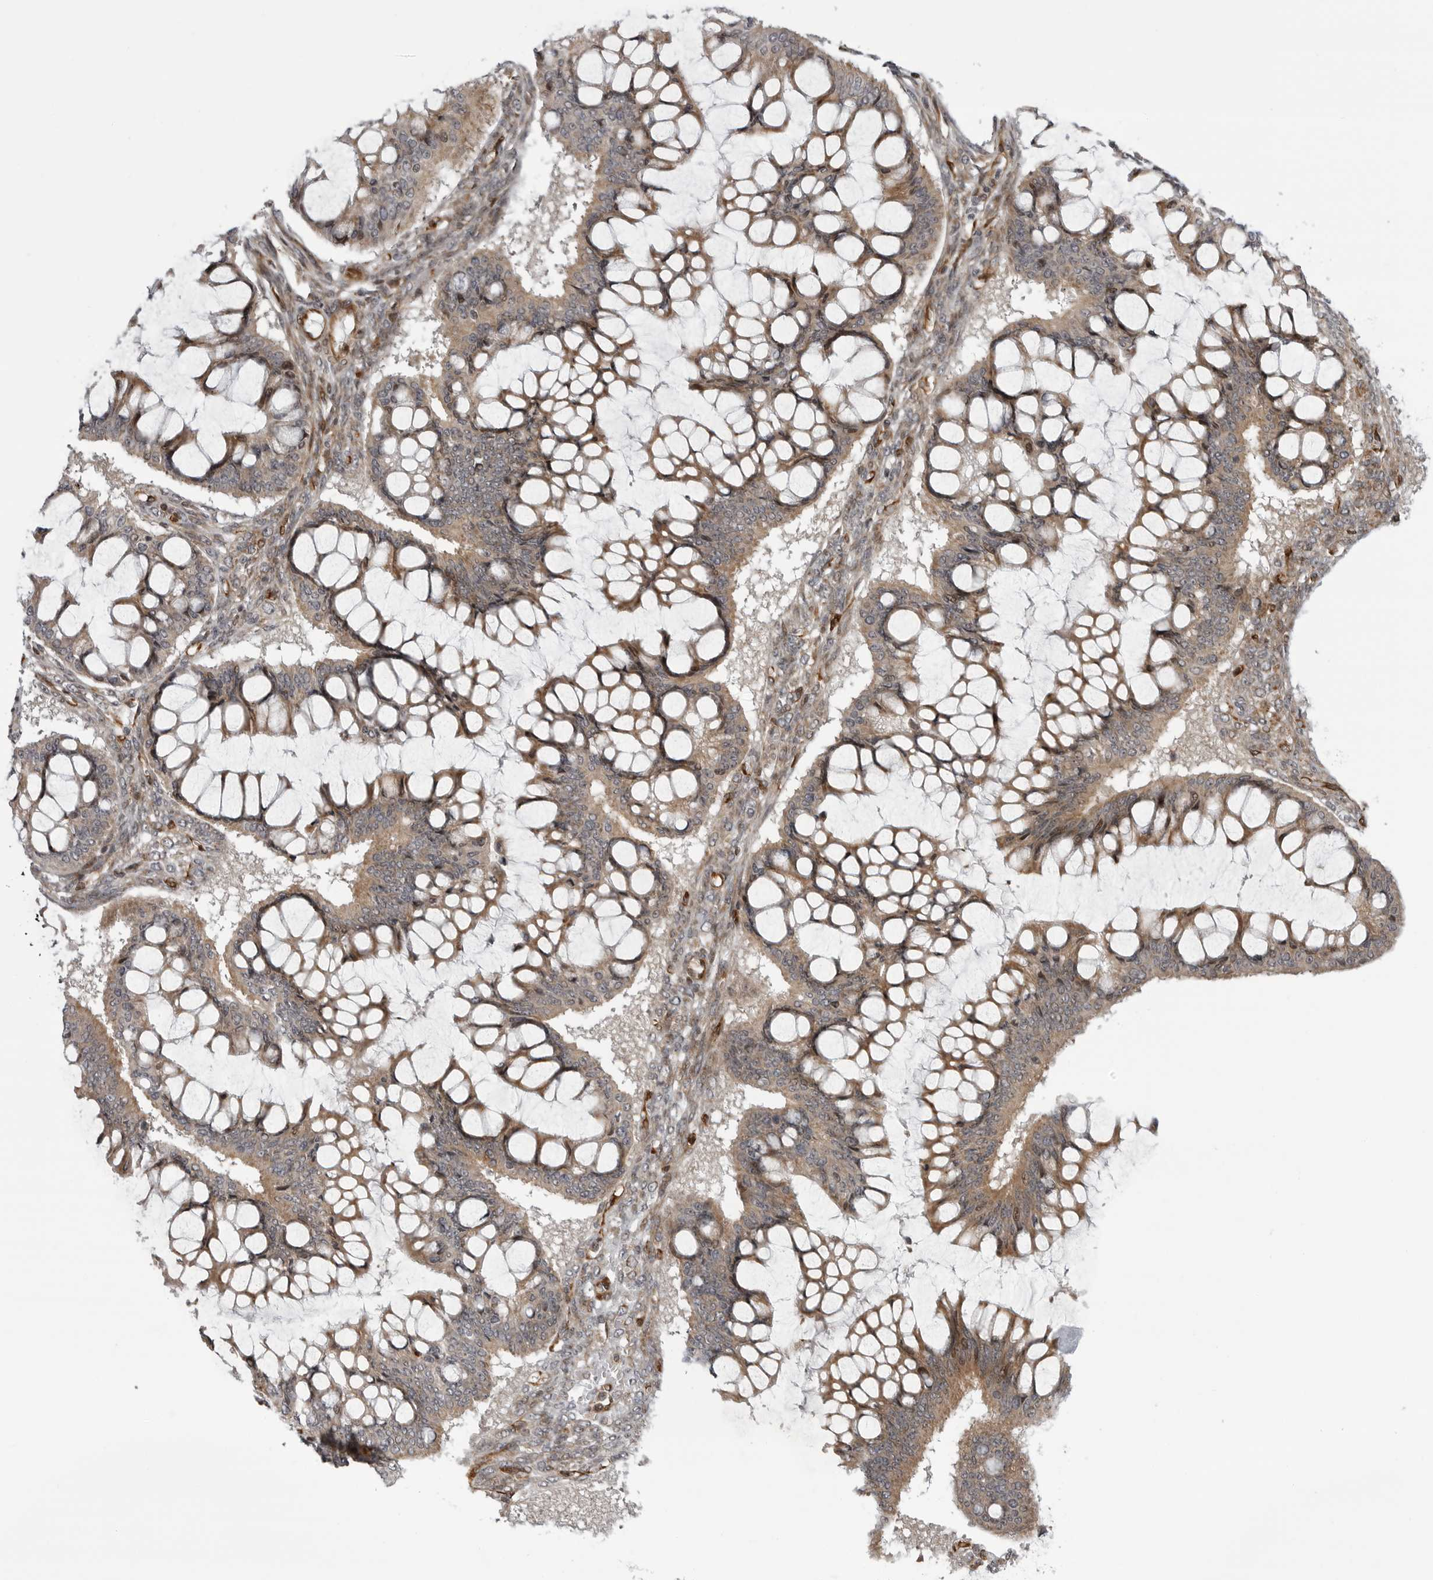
{"staining": {"intensity": "weak", "quantity": ">75%", "location": "cytoplasmic/membranous"}, "tissue": "ovarian cancer", "cell_type": "Tumor cells", "image_type": "cancer", "snomed": [{"axis": "morphology", "description": "Cystadenocarcinoma, mucinous, NOS"}, {"axis": "topography", "description": "Ovary"}], "caption": "Ovarian mucinous cystadenocarcinoma was stained to show a protein in brown. There is low levels of weak cytoplasmic/membranous positivity in about >75% of tumor cells.", "gene": "ABL1", "patient": {"sex": "female", "age": 73}}